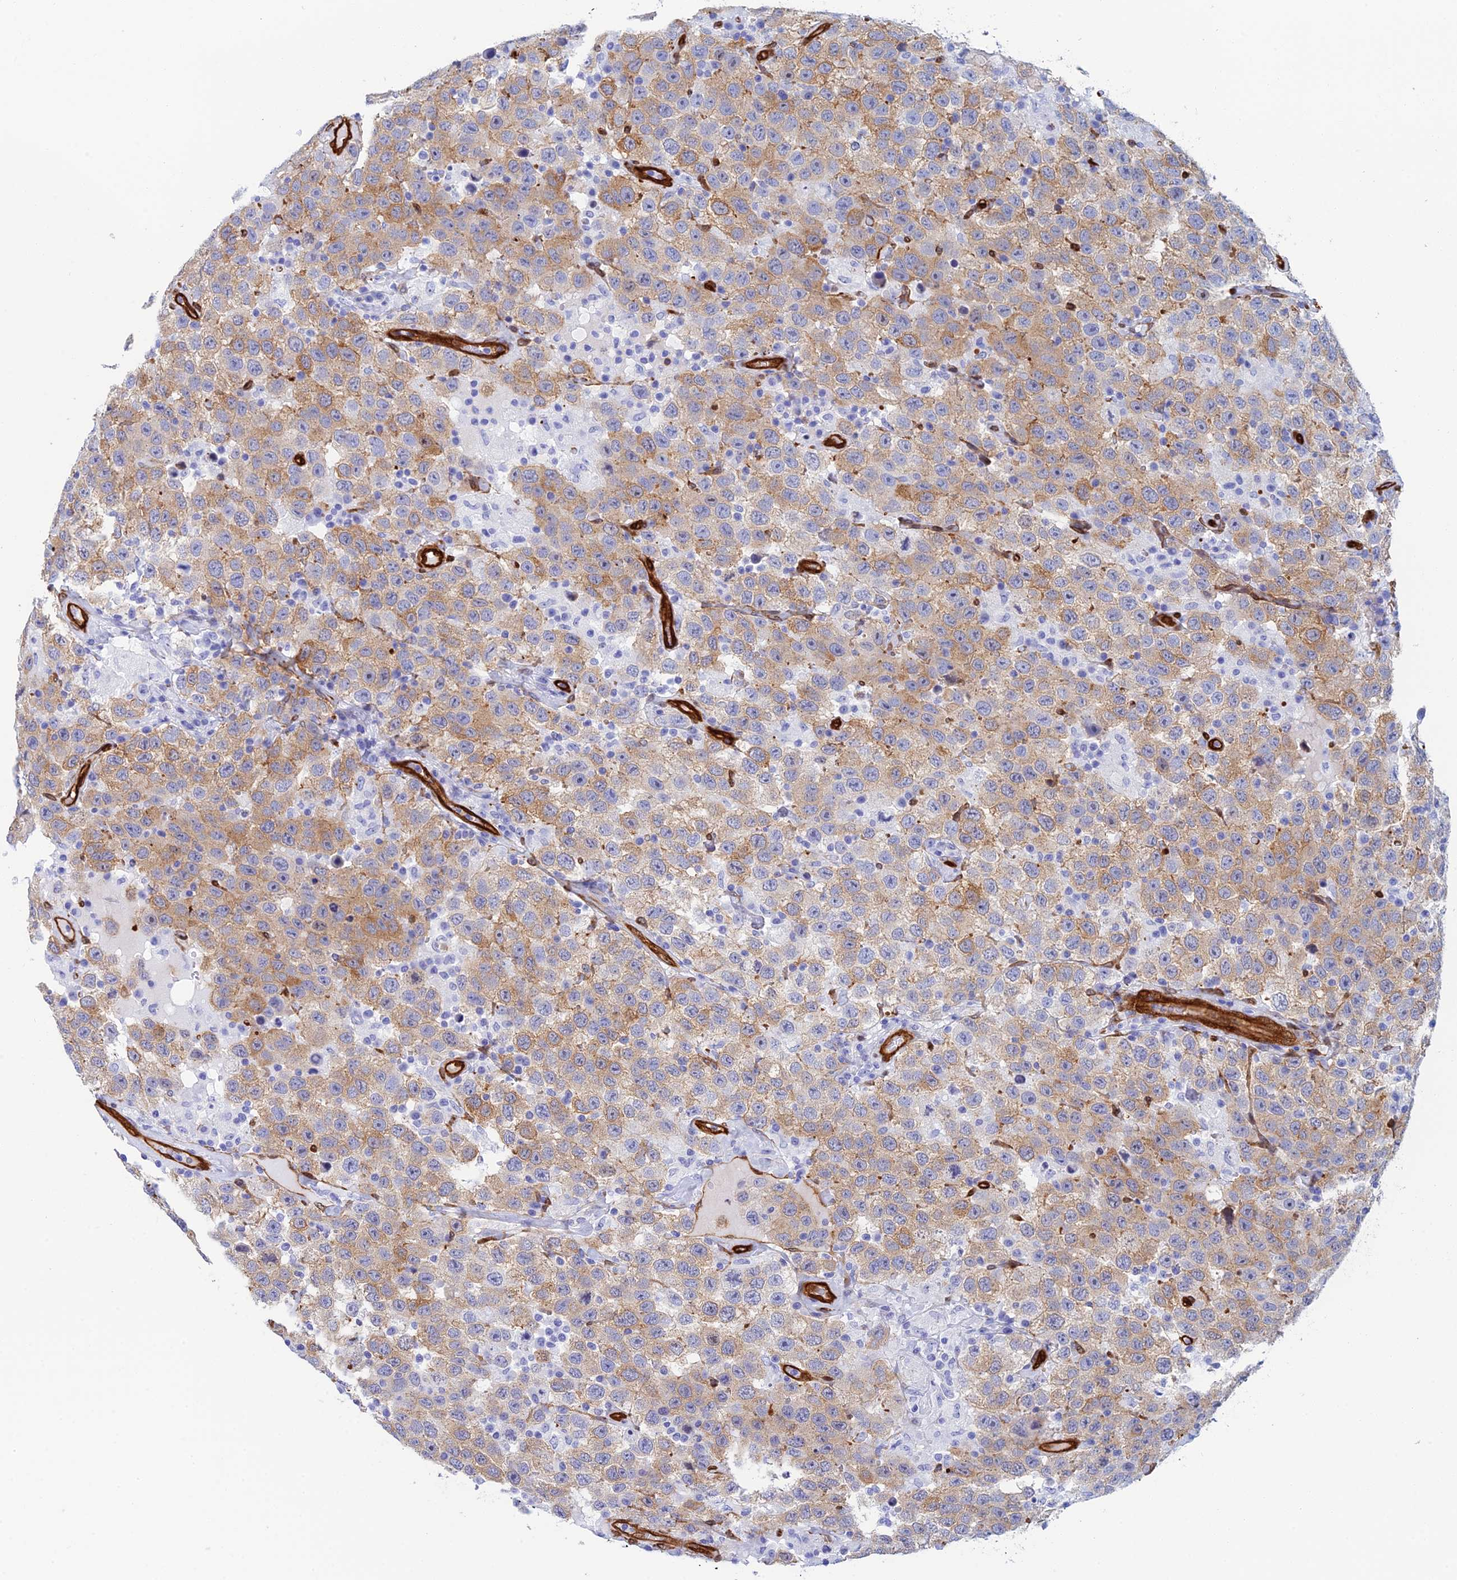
{"staining": {"intensity": "moderate", "quantity": ">75%", "location": "cytoplasmic/membranous"}, "tissue": "testis cancer", "cell_type": "Tumor cells", "image_type": "cancer", "snomed": [{"axis": "morphology", "description": "Seminoma, NOS"}, {"axis": "topography", "description": "Testis"}], "caption": "Testis seminoma tissue shows moderate cytoplasmic/membranous positivity in about >75% of tumor cells, visualized by immunohistochemistry.", "gene": "CRIP2", "patient": {"sex": "male", "age": 41}}